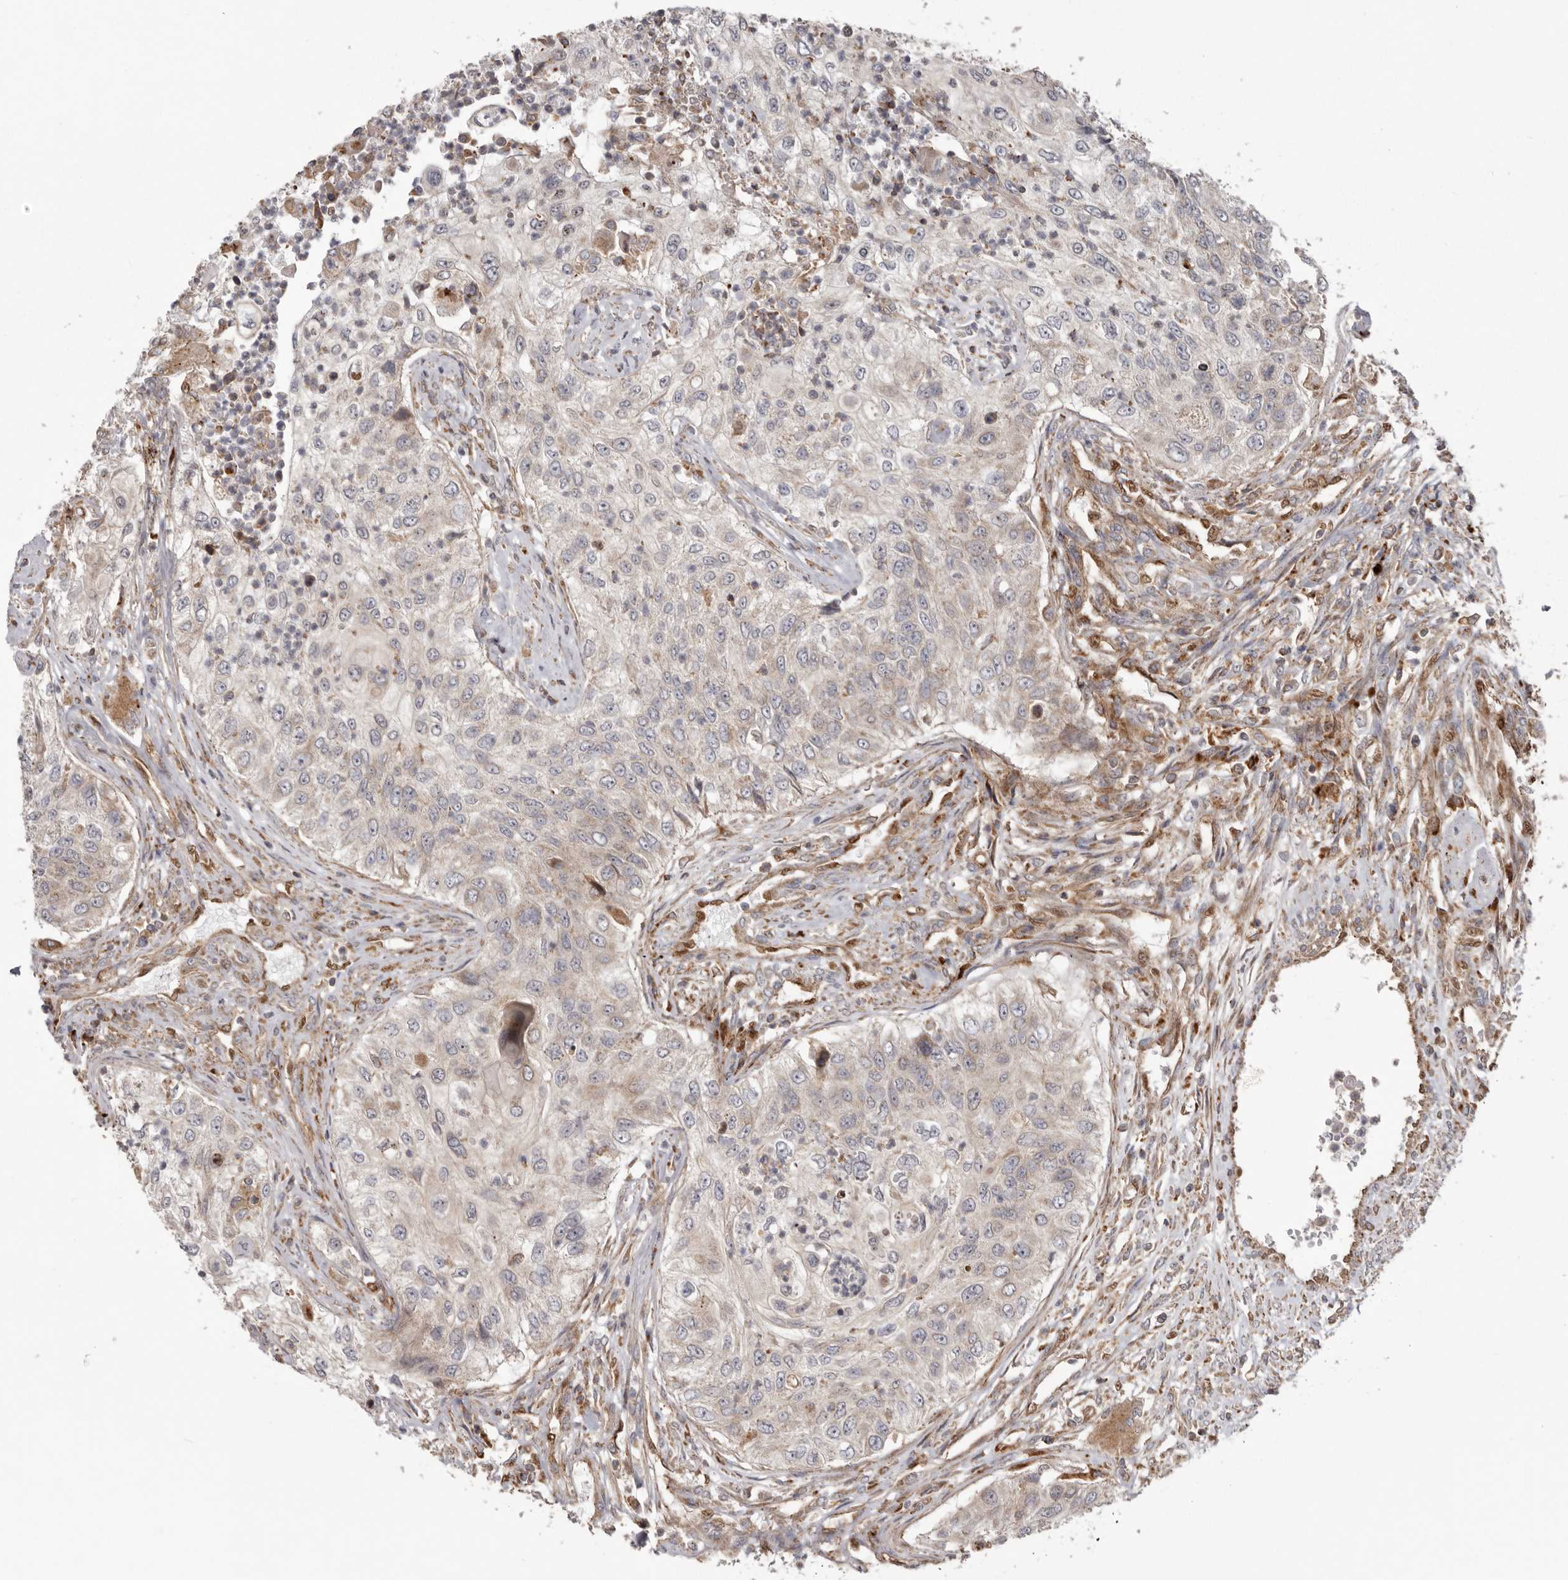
{"staining": {"intensity": "weak", "quantity": "<25%", "location": "cytoplasmic/membranous"}, "tissue": "urothelial cancer", "cell_type": "Tumor cells", "image_type": "cancer", "snomed": [{"axis": "morphology", "description": "Urothelial carcinoma, High grade"}, {"axis": "topography", "description": "Urinary bladder"}], "caption": "An IHC micrograph of urothelial cancer is shown. There is no staining in tumor cells of urothelial cancer.", "gene": "NUP43", "patient": {"sex": "female", "age": 60}}